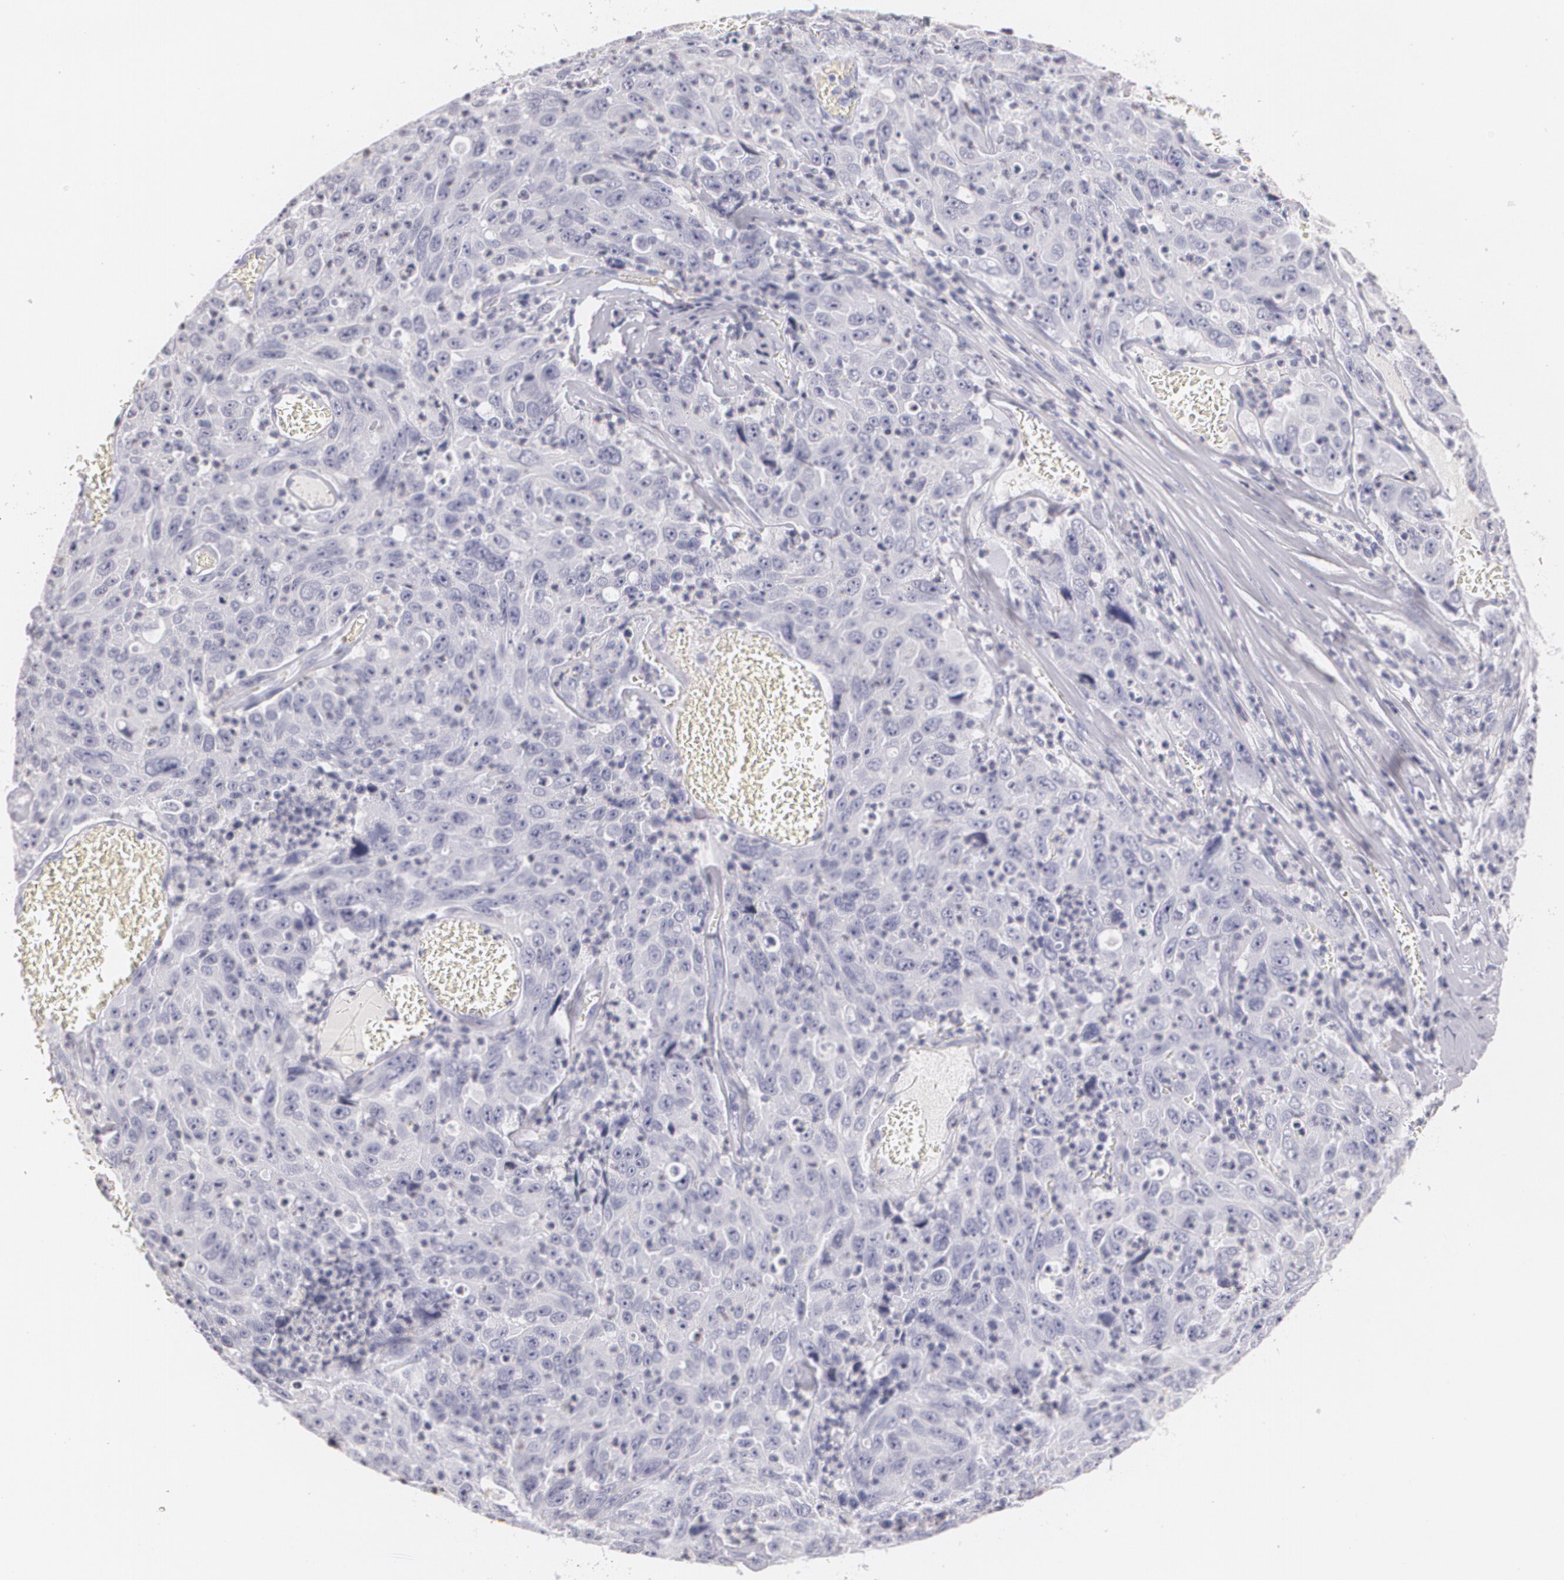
{"staining": {"intensity": "negative", "quantity": "none", "location": "none"}, "tissue": "lung cancer", "cell_type": "Tumor cells", "image_type": "cancer", "snomed": [{"axis": "morphology", "description": "Squamous cell carcinoma, NOS"}, {"axis": "topography", "description": "Lung"}], "caption": "Immunohistochemical staining of human lung cancer exhibits no significant staining in tumor cells.", "gene": "NGFR", "patient": {"sex": "male", "age": 64}}